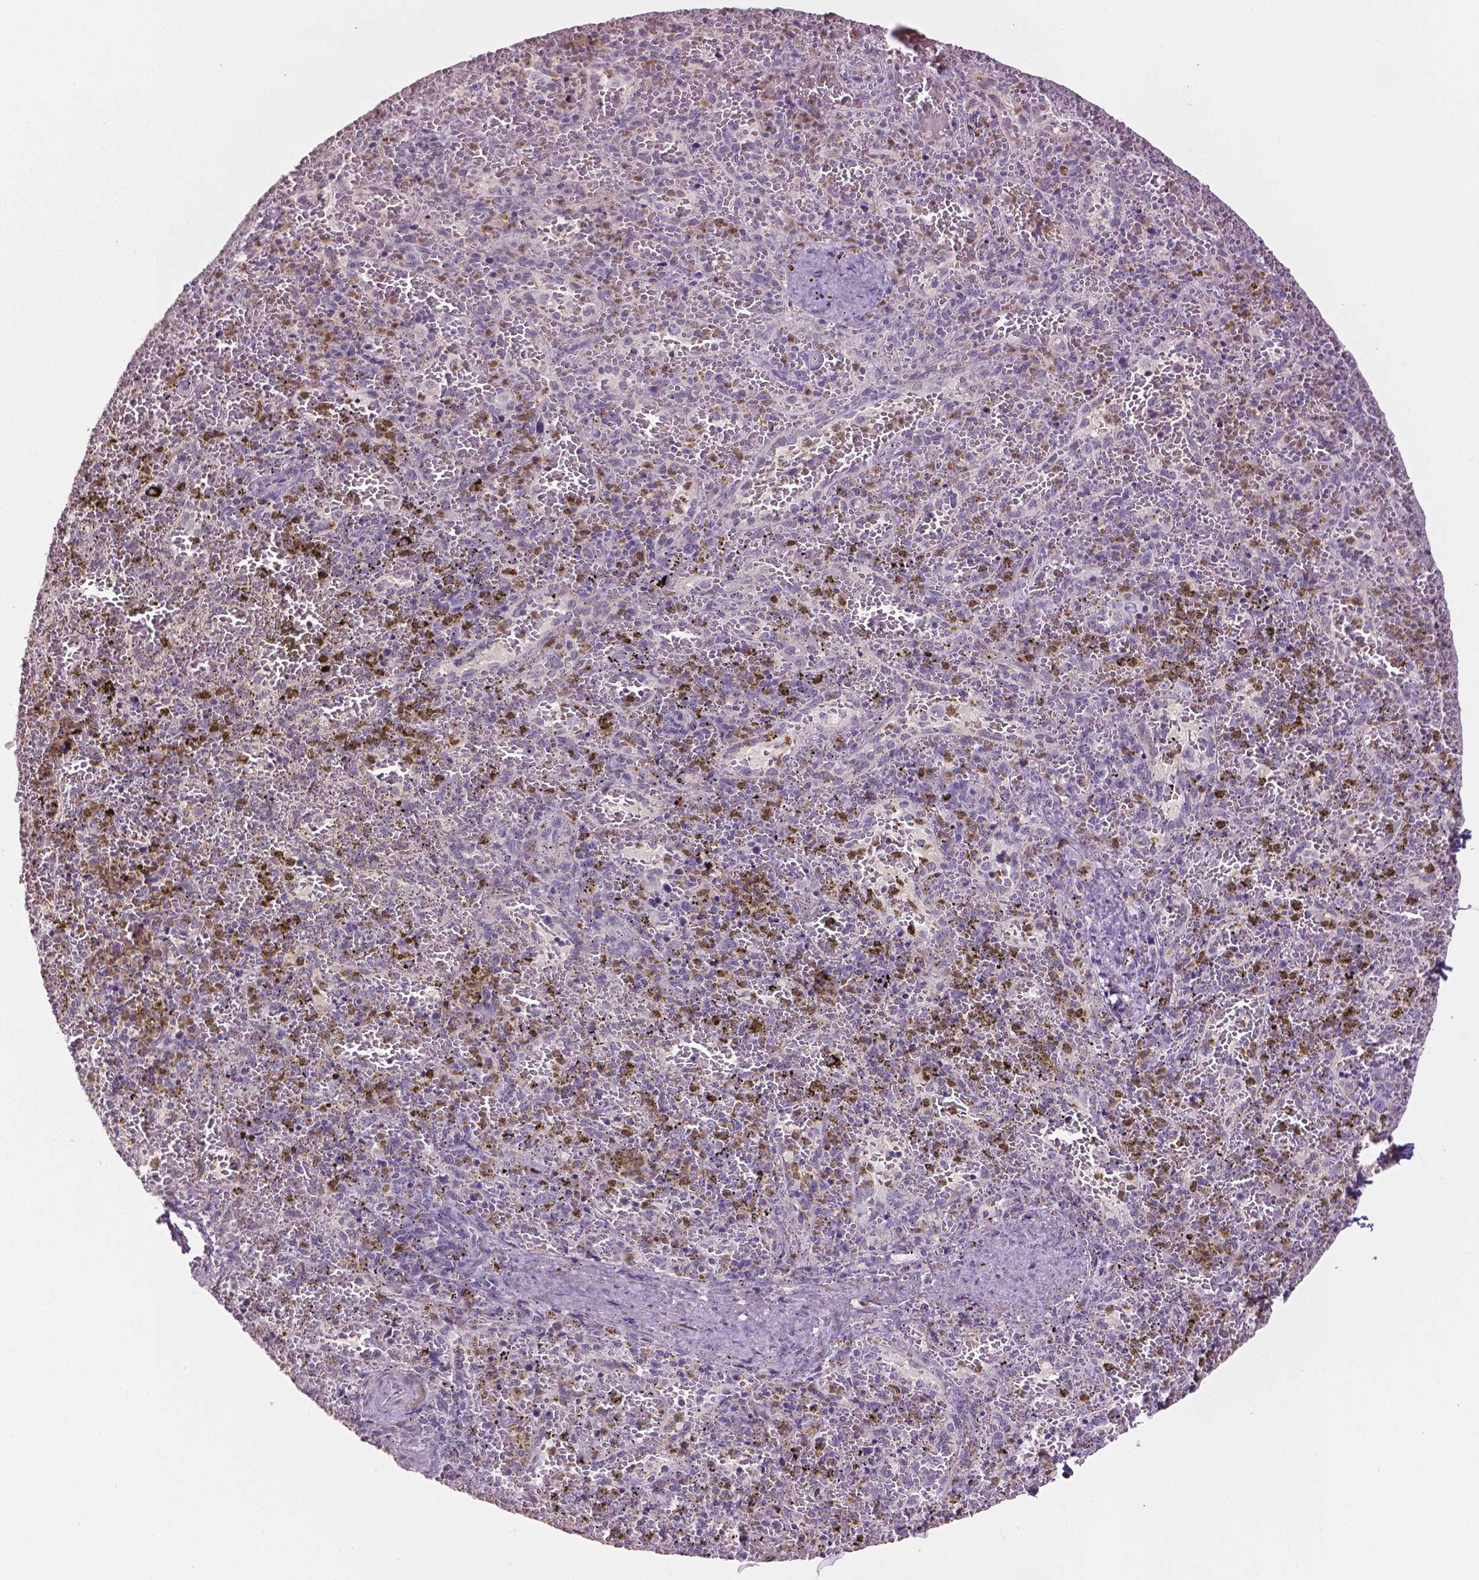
{"staining": {"intensity": "moderate", "quantity": "<25%", "location": "cytoplasmic/membranous"}, "tissue": "spleen", "cell_type": "Cells in red pulp", "image_type": "normal", "snomed": [{"axis": "morphology", "description": "Normal tissue, NOS"}, {"axis": "topography", "description": "Spleen"}], "caption": "High-magnification brightfield microscopy of normal spleen stained with DAB (3,3'-diaminobenzidine) (brown) and counterstained with hematoxylin (blue). cells in red pulp exhibit moderate cytoplasmic/membranous staining is identified in approximately<25% of cells. Immunohistochemistry stains the protein in brown and the nuclei are stained blue.", "gene": "NTNG2", "patient": {"sex": "female", "age": 50}}